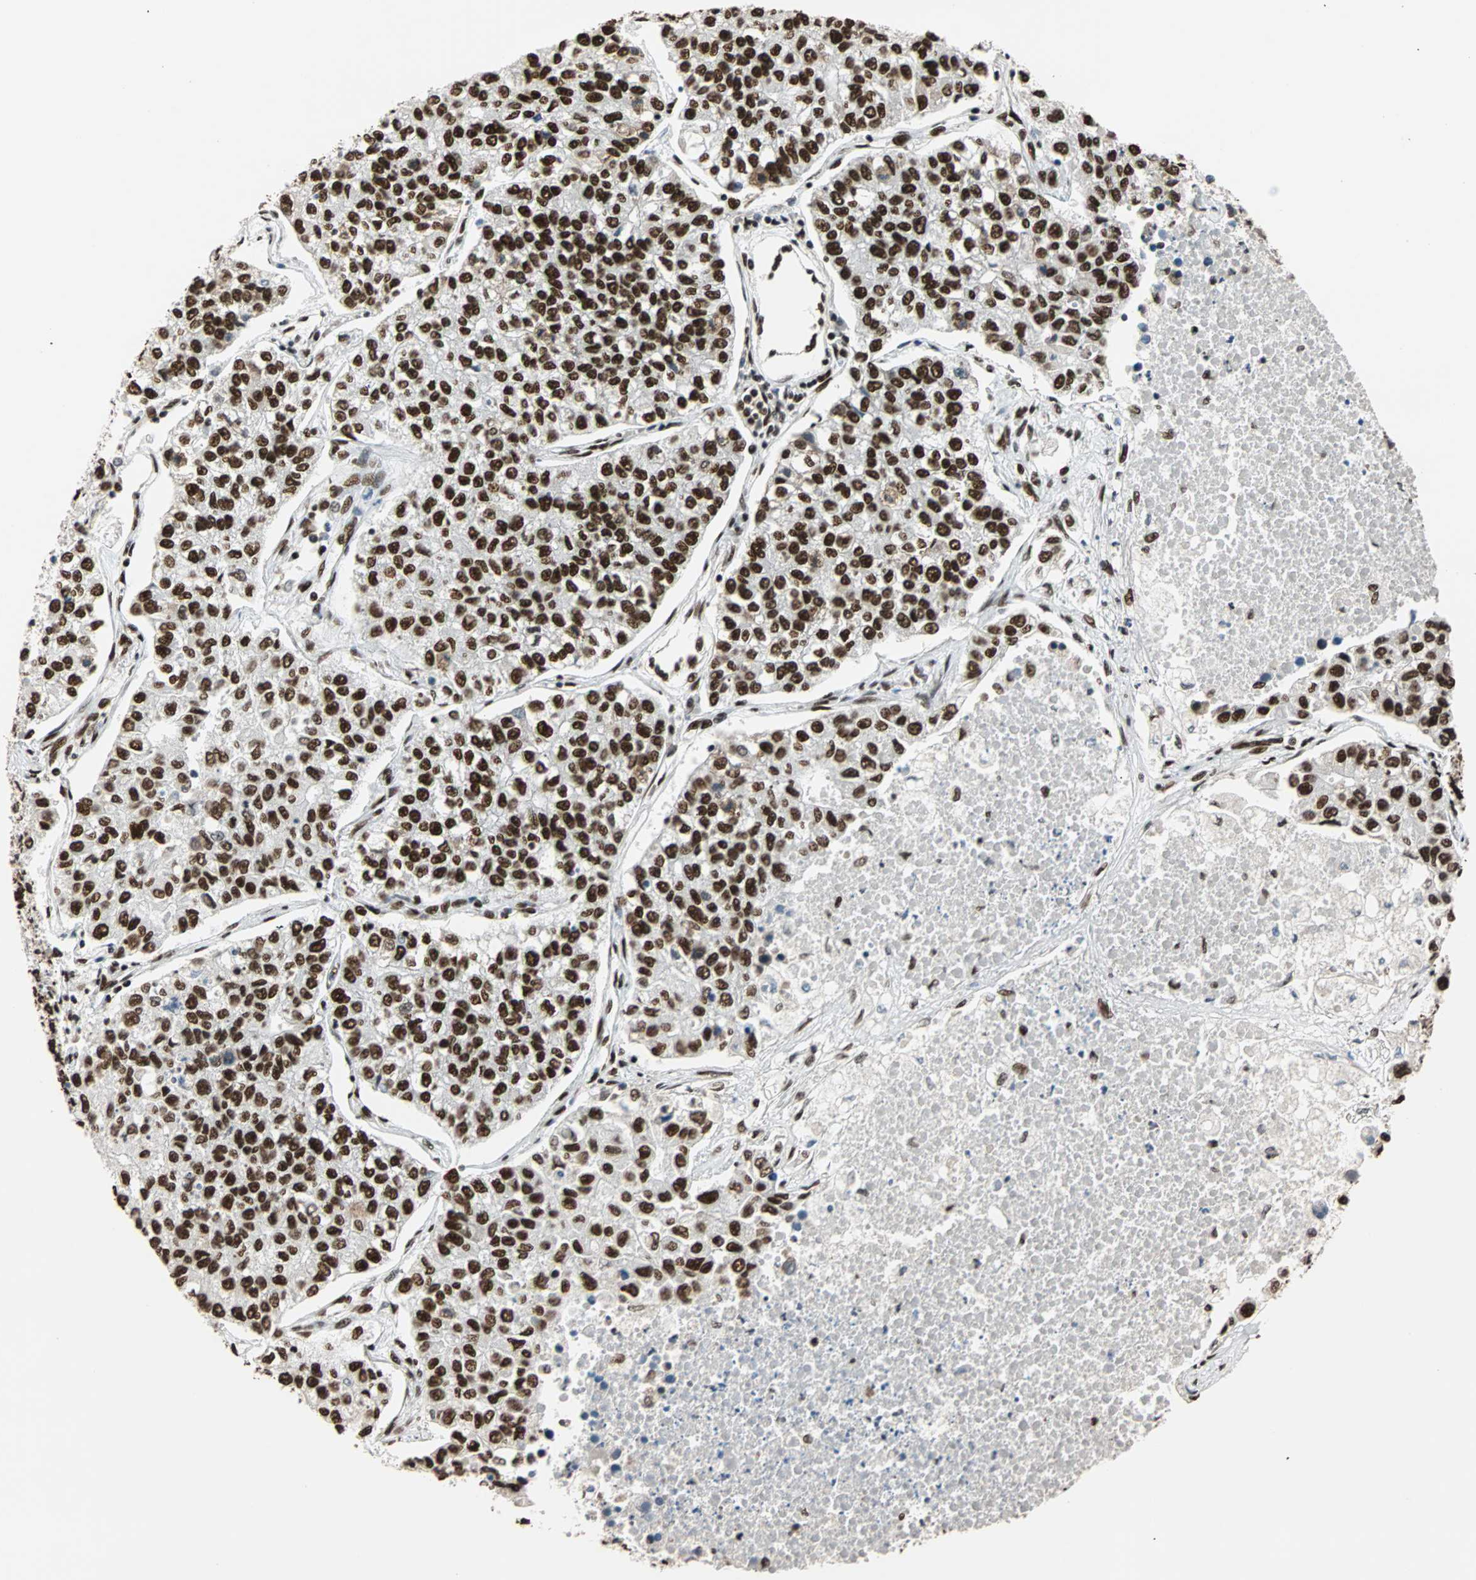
{"staining": {"intensity": "strong", "quantity": ">75%", "location": "nuclear"}, "tissue": "lung cancer", "cell_type": "Tumor cells", "image_type": "cancer", "snomed": [{"axis": "morphology", "description": "Adenocarcinoma, NOS"}, {"axis": "topography", "description": "Lung"}], "caption": "Human lung cancer stained for a protein (brown) shows strong nuclear positive staining in approximately >75% of tumor cells.", "gene": "ILF2", "patient": {"sex": "male", "age": 49}}